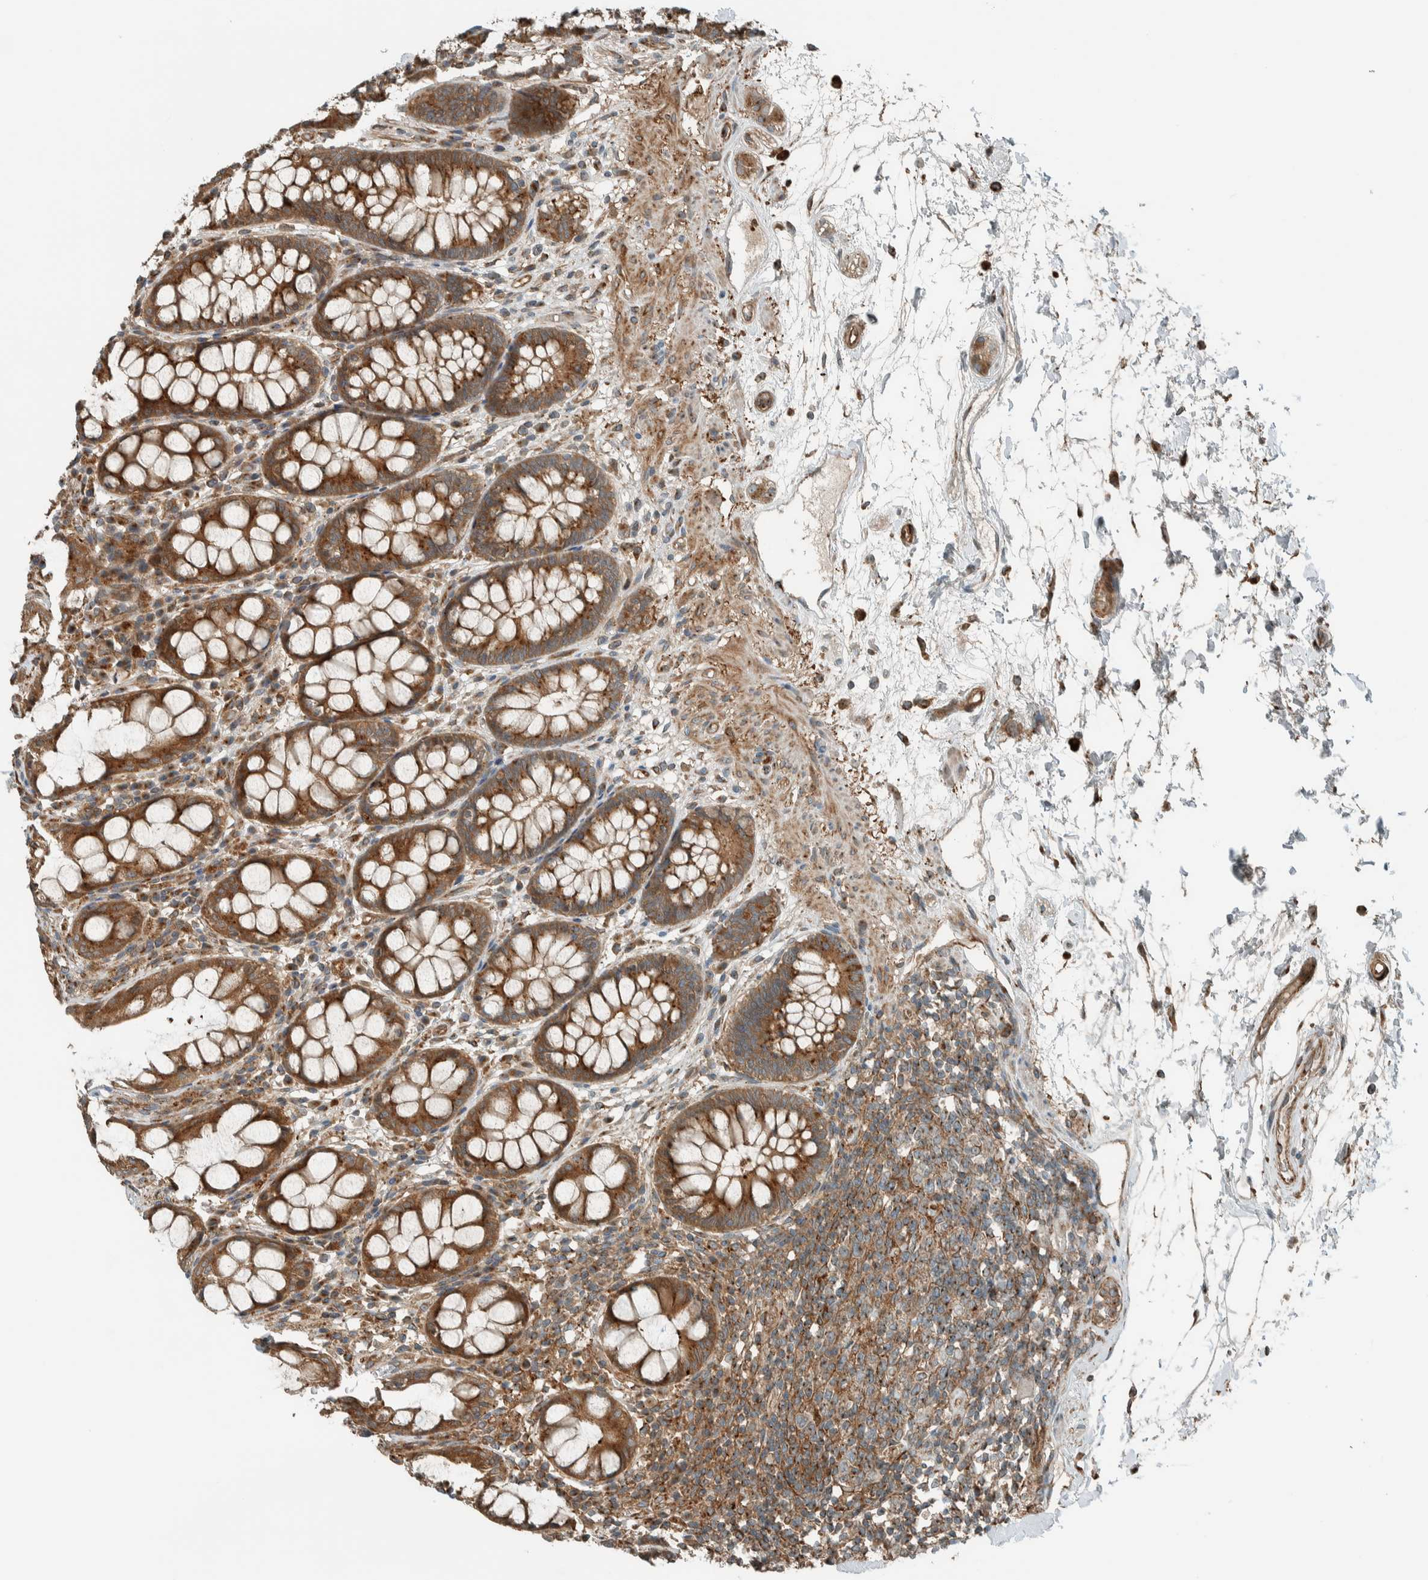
{"staining": {"intensity": "strong", "quantity": ">75%", "location": "cytoplasmic/membranous"}, "tissue": "rectum", "cell_type": "Glandular cells", "image_type": "normal", "snomed": [{"axis": "morphology", "description": "Normal tissue, NOS"}, {"axis": "topography", "description": "Rectum"}], "caption": "Protein analysis of benign rectum displays strong cytoplasmic/membranous expression in approximately >75% of glandular cells.", "gene": "EXOC7", "patient": {"sex": "male", "age": 64}}